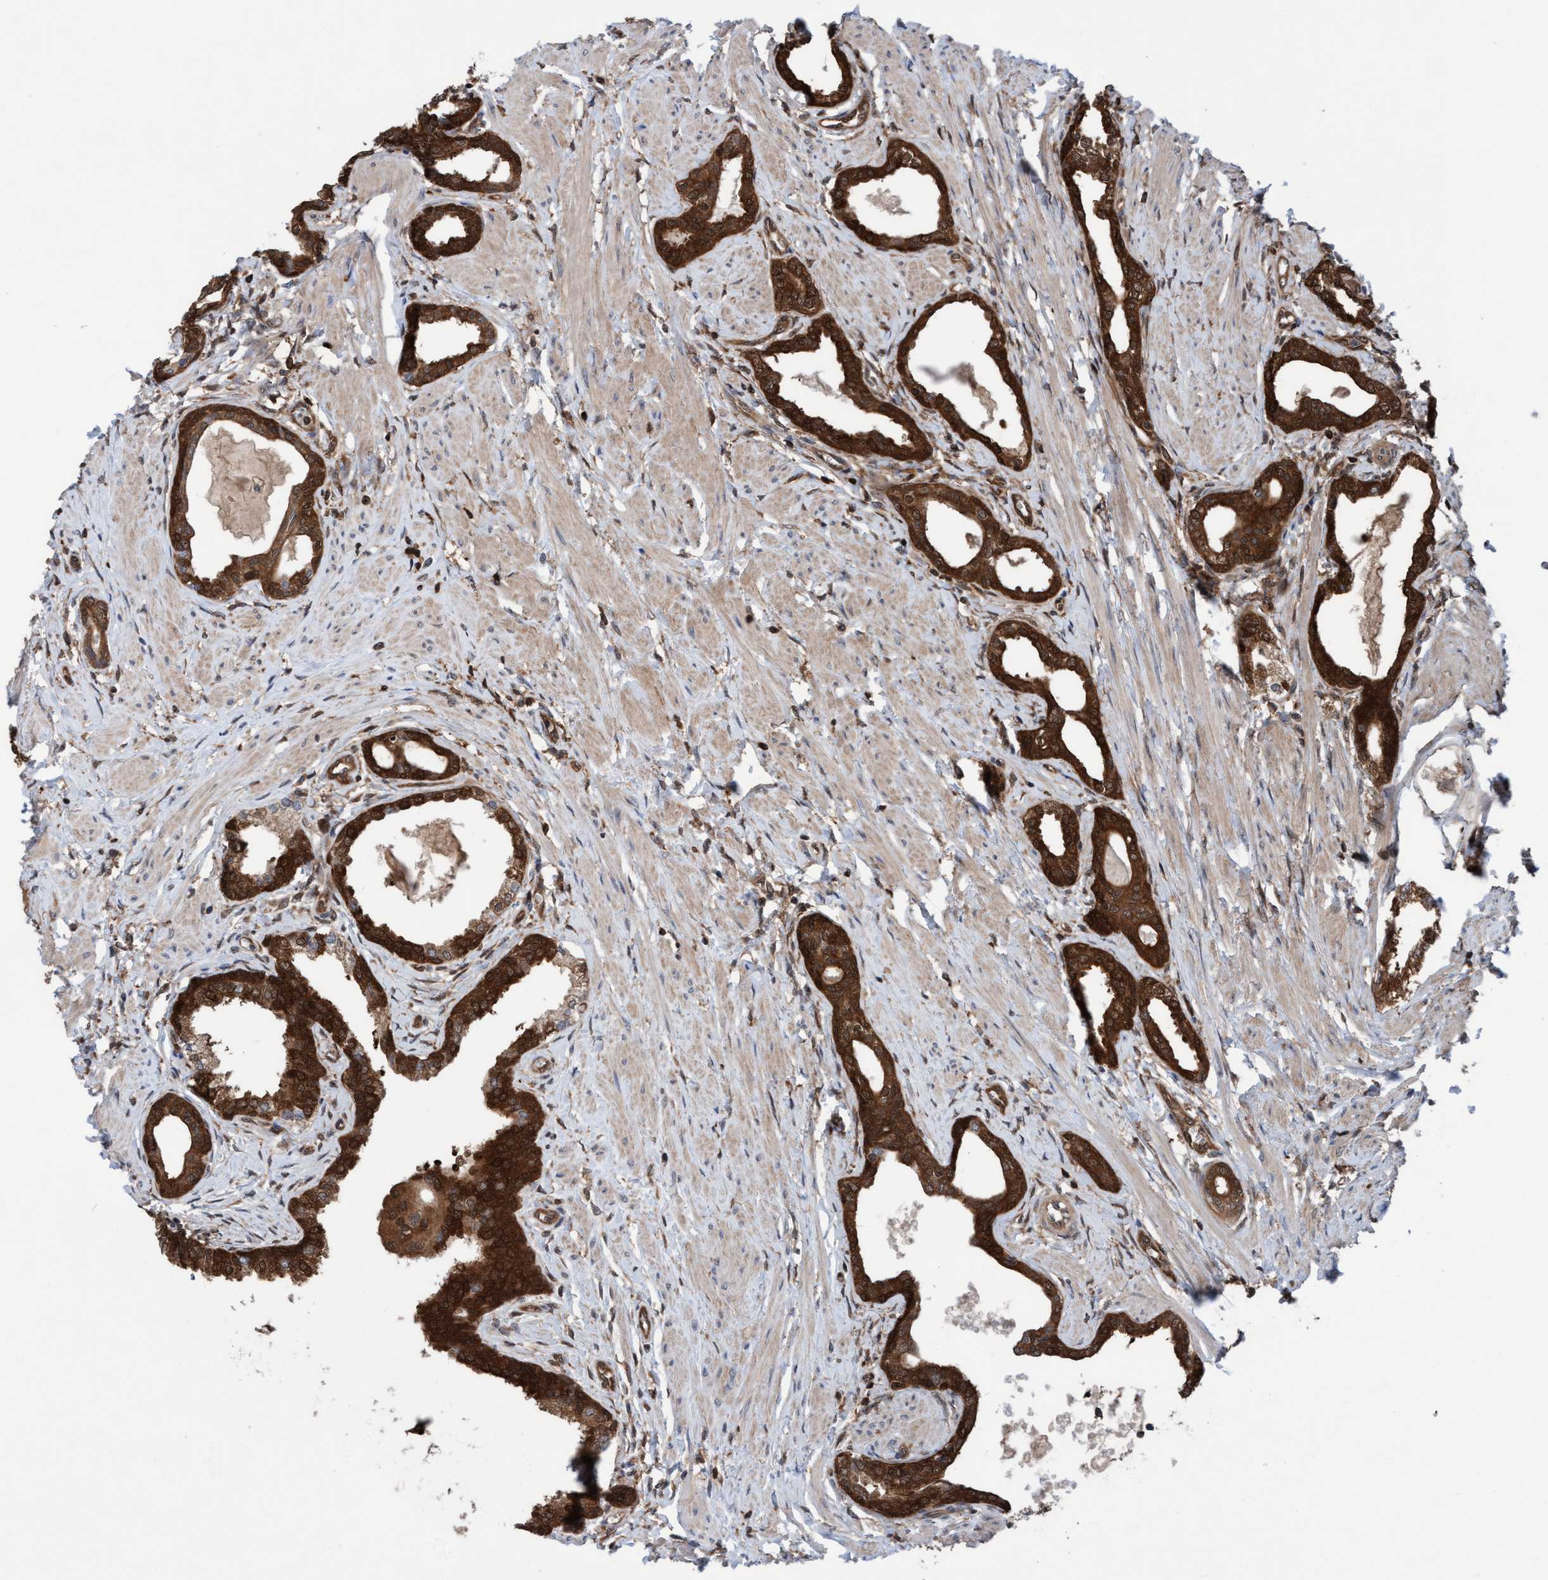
{"staining": {"intensity": "strong", "quantity": ">75%", "location": "cytoplasmic/membranous"}, "tissue": "prostate cancer", "cell_type": "Tumor cells", "image_type": "cancer", "snomed": [{"axis": "morphology", "description": "Adenocarcinoma, High grade"}, {"axis": "topography", "description": "Prostate"}], "caption": "DAB (3,3'-diaminobenzidine) immunohistochemical staining of high-grade adenocarcinoma (prostate) shows strong cytoplasmic/membranous protein expression in about >75% of tumor cells.", "gene": "GLOD4", "patient": {"sex": "male", "age": 52}}